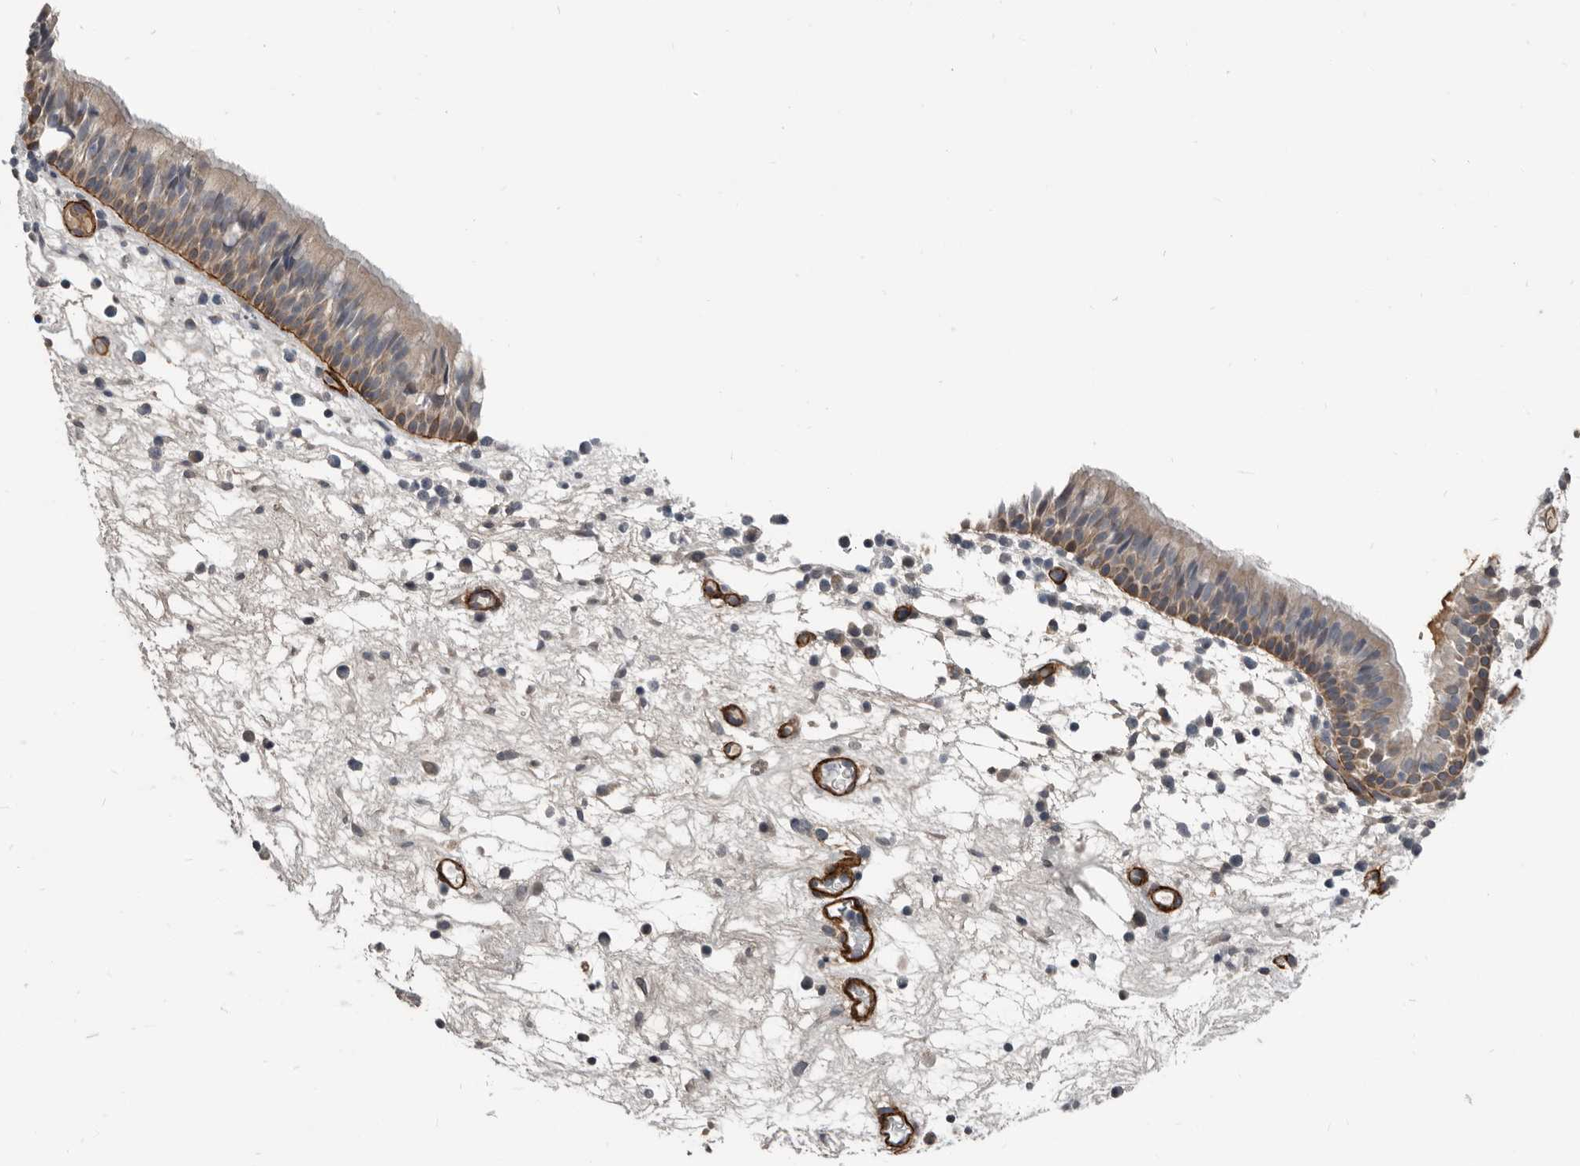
{"staining": {"intensity": "moderate", "quantity": "<25%", "location": "cytoplasmic/membranous"}, "tissue": "nasopharynx", "cell_type": "Respiratory epithelial cells", "image_type": "normal", "snomed": [{"axis": "morphology", "description": "Normal tissue, NOS"}, {"axis": "morphology", "description": "Inflammation, NOS"}, {"axis": "morphology", "description": "Malignant melanoma, Metastatic site"}, {"axis": "topography", "description": "Nasopharynx"}], "caption": "A micrograph showing moderate cytoplasmic/membranous staining in about <25% of respiratory epithelial cells in unremarkable nasopharynx, as visualized by brown immunohistochemical staining.", "gene": "C1orf216", "patient": {"sex": "male", "age": 70}}